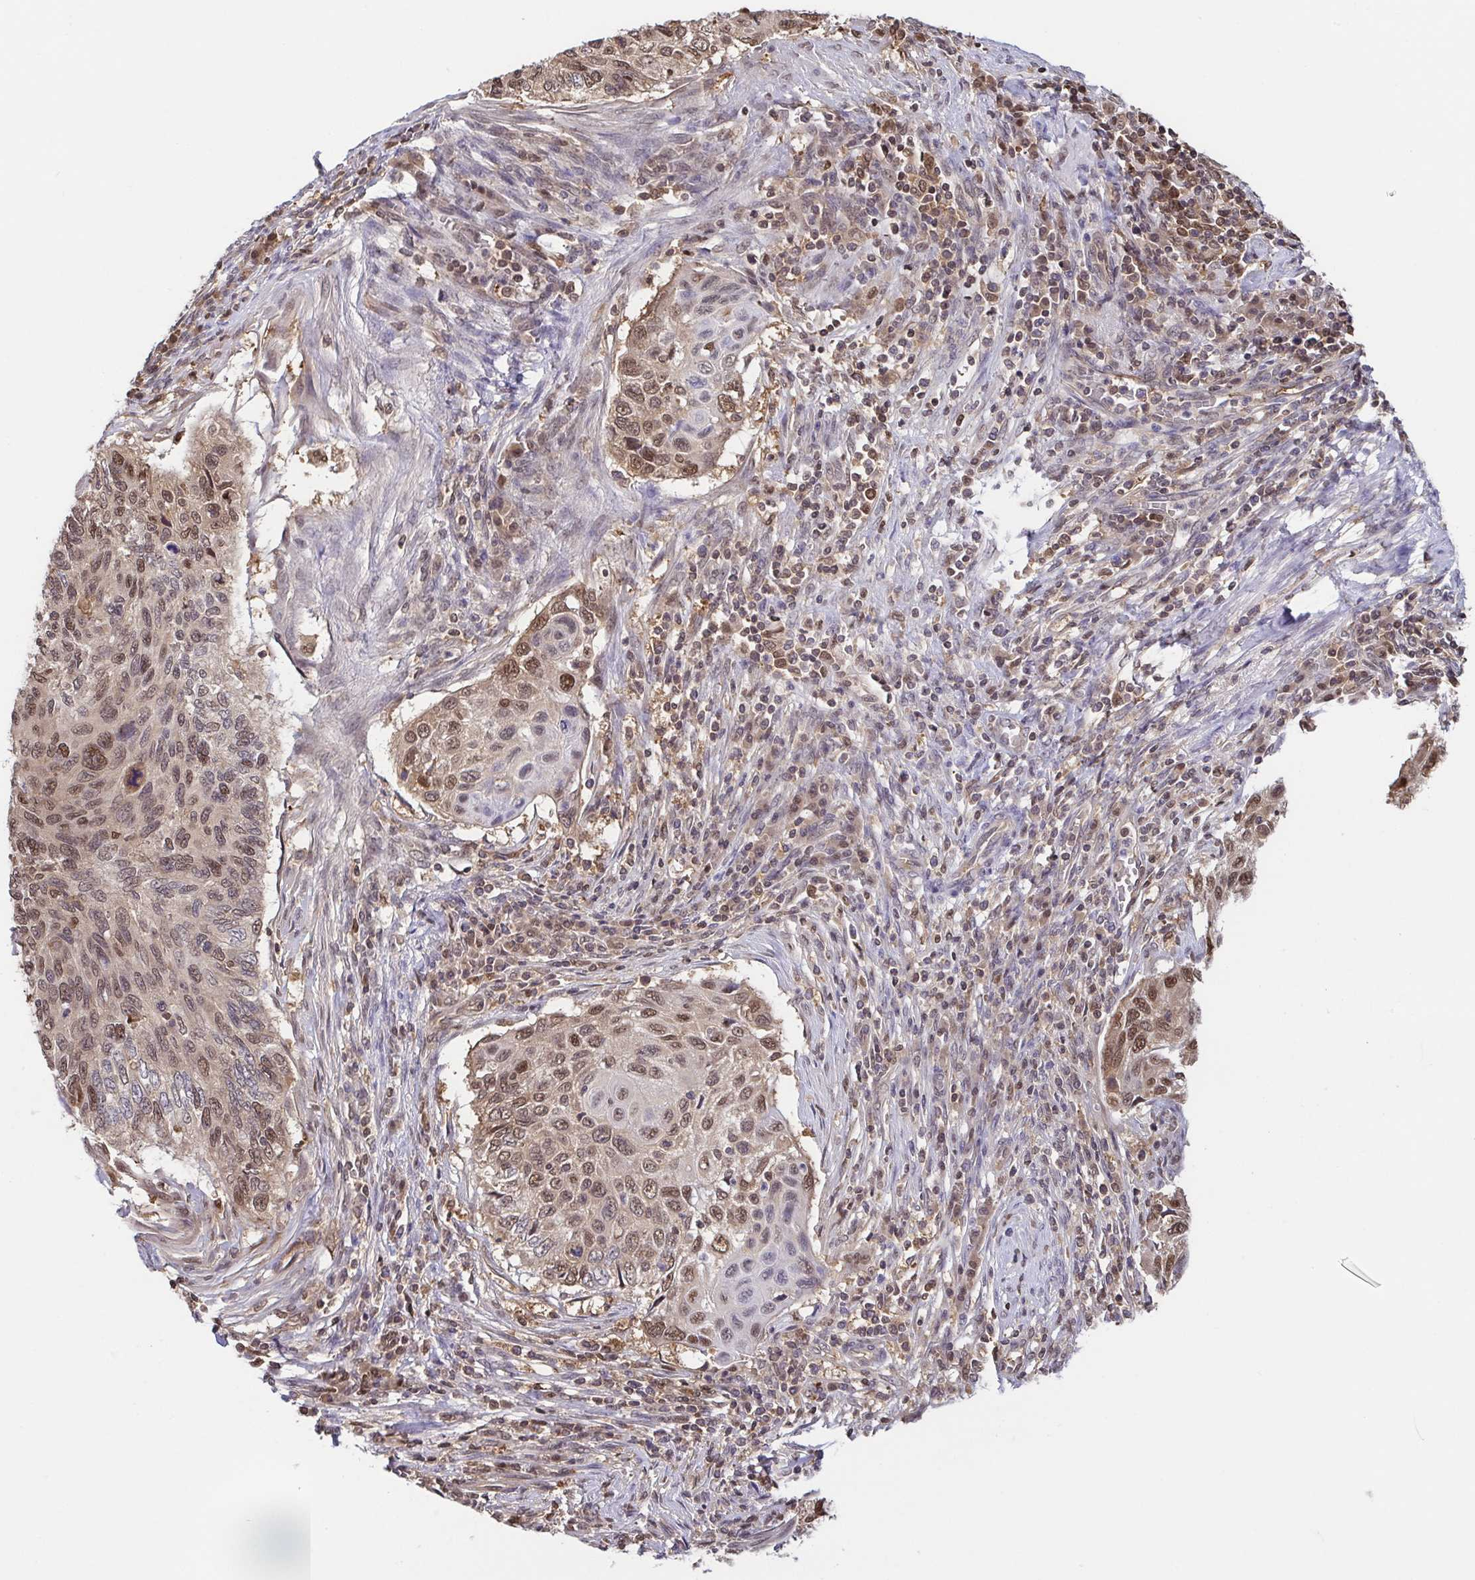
{"staining": {"intensity": "moderate", "quantity": ">75%", "location": "cytoplasmic/membranous,nuclear"}, "tissue": "cervical cancer", "cell_type": "Tumor cells", "image_type": "cancer", "snomed": [{"axis": "morphology", "description": "Squamous cell carcinoma, NOS"}, {"axis": "topography", "description": "Cervix"}], "caption": "This histopathology image reveals immunohistochemistry (IHC) staining of squamous cell carcinoma (cervical), with medium moderate cytoplasmic/membranous and nuclear staining in about >75% of tumor cells.", "gene": "PSMB9", "patient": {"sex": "female", "age": 70}}